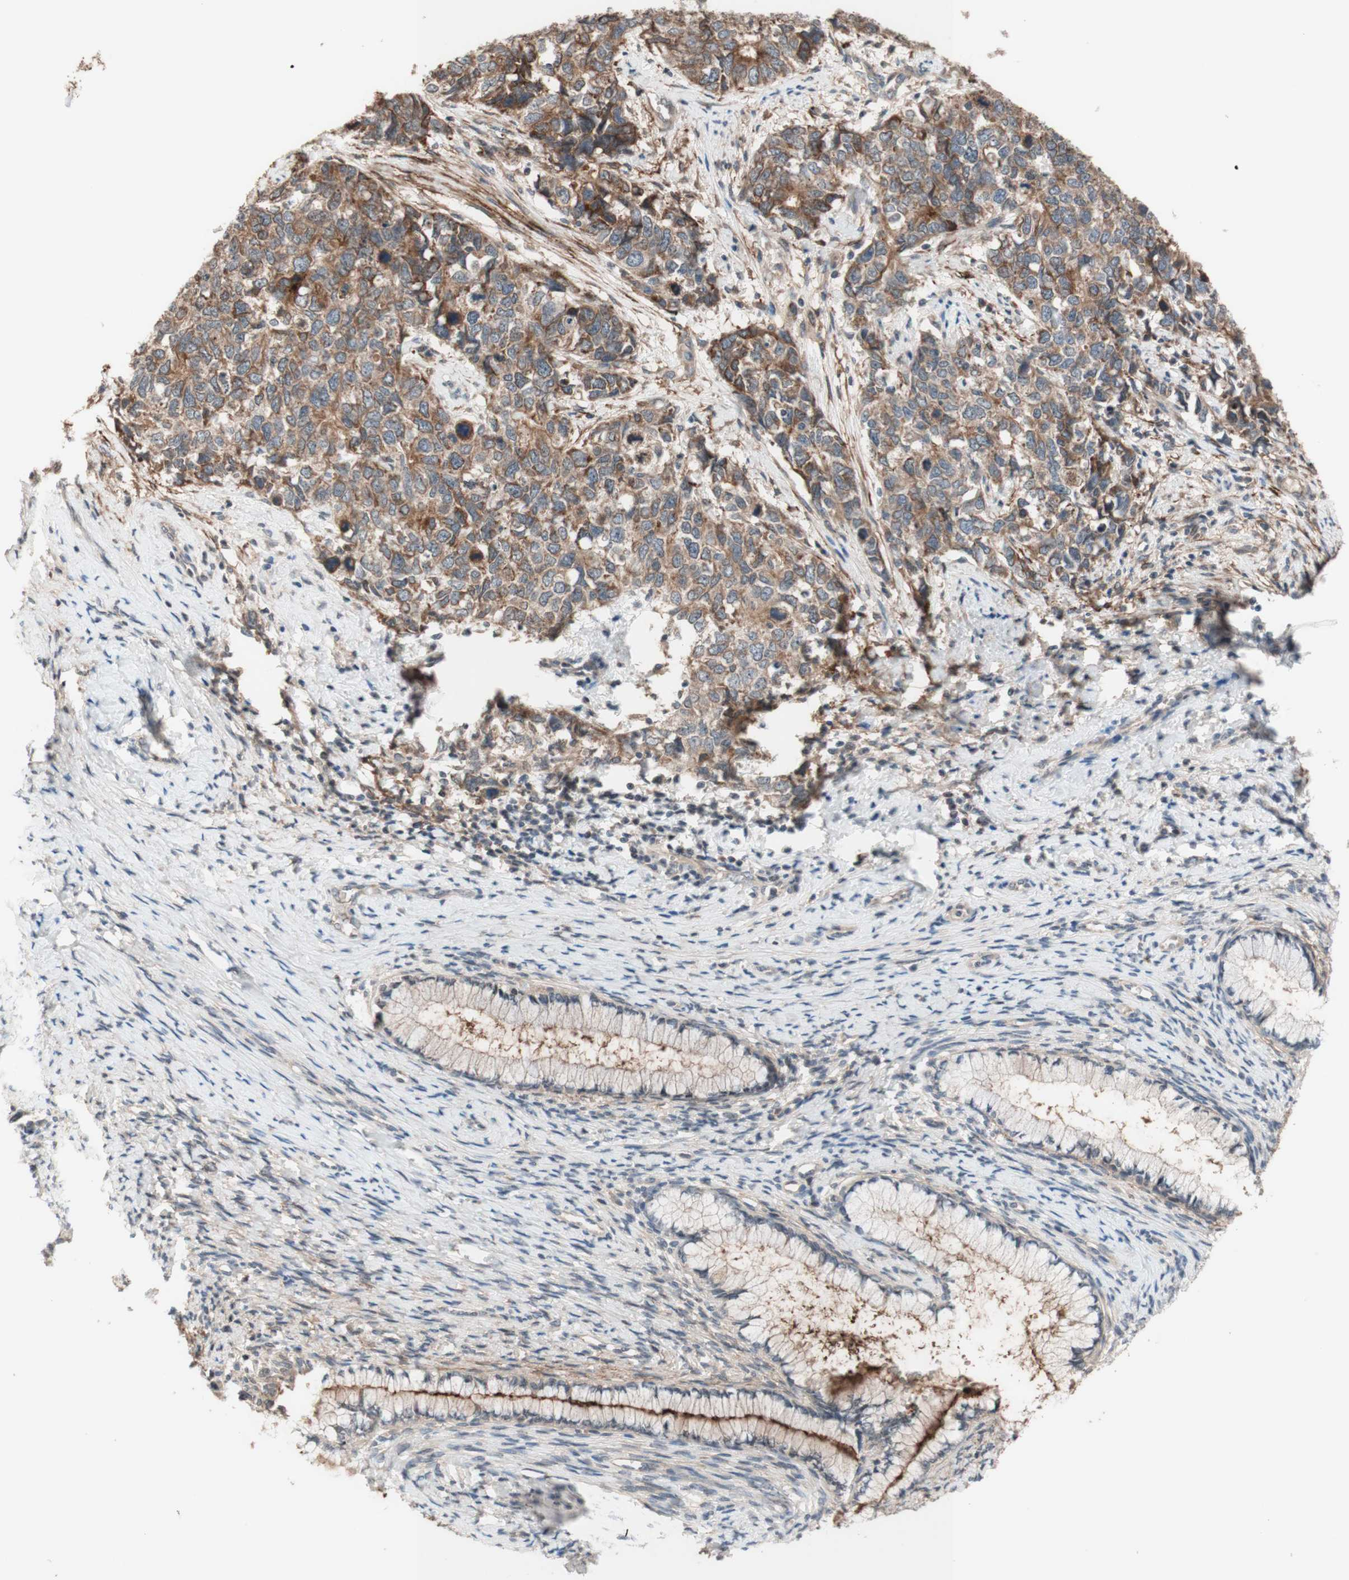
{"staining": {"intensity": "moderate", "quantity": ">75%", "location": "cytoplasmic/membranous"}, "tissue": "cervical cancer", "cell_type": "Tumor cells", "image_type": "cancer", "snomed": [{"axis": "morphology", "description": "Squamous cell carcinoma, NOS"}, {"axis": "topography", "description": "Cervix"}], "caption": "A medium amount of moderate cytoplasmic/membranous positivity is appreciated in approximately >75% of tumor cells in cervical squamous cell carcinoma tissue. The protein of interest is shown in brown color, while the nuclei are stained blue.", "gene": "CD55", "patient": {"sex": "female", "age": 63}}